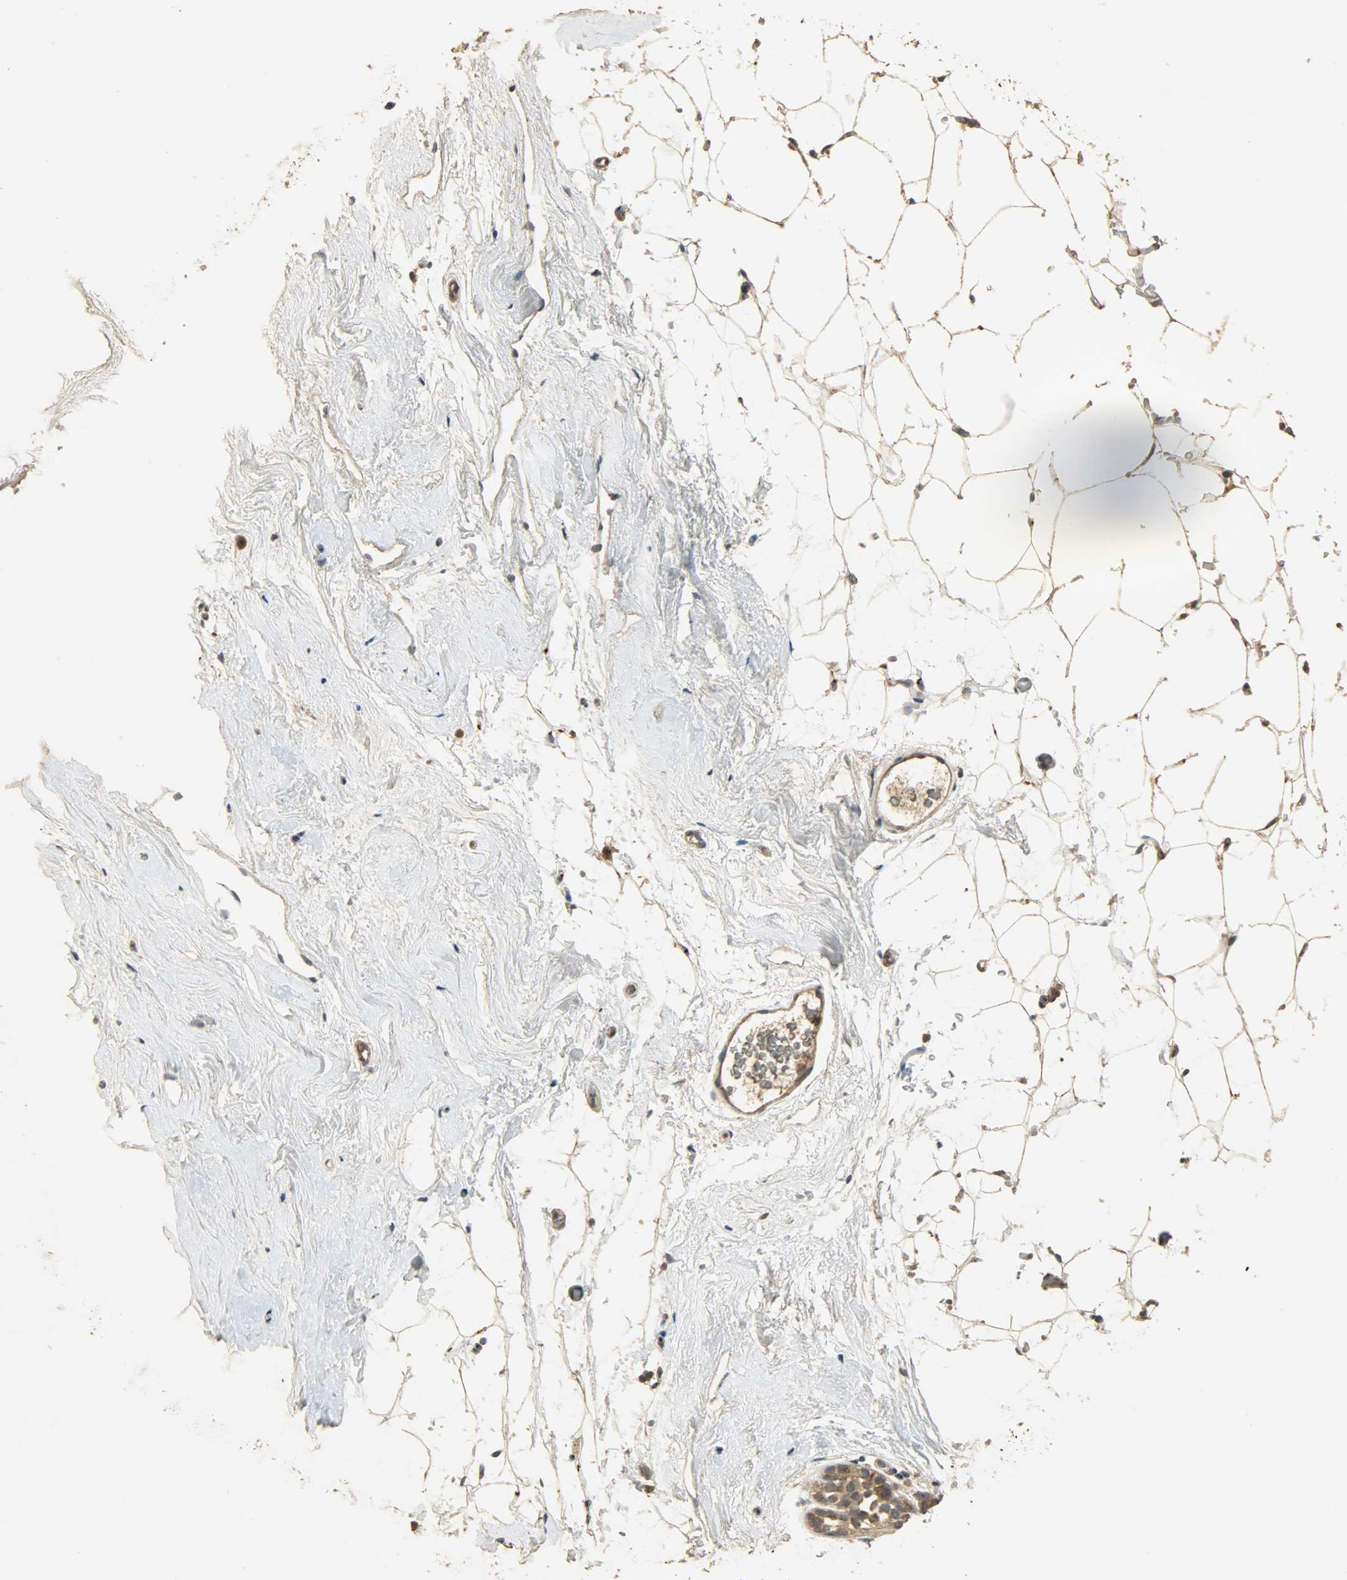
{"staining": {"intensity": "moderate", "quantity": ">75%", "location": "cytoplasmic/membranous"}, "tissue": "breast", "cell_type": "Adipocytes", "image_type": "normal", "snomed": [{"axis": "morphology", "description": "Normal tissue, NOS"}, {"axis": "topography", "description": "Breast"}], "caption": "Protein analysis of unremarkable breast demonstrates moderate cytoplasmic/membranous positivity in about >75% of adipocytes.", "gene": "ATP2B1", "patient": {"sex": "female", "age": 75}}